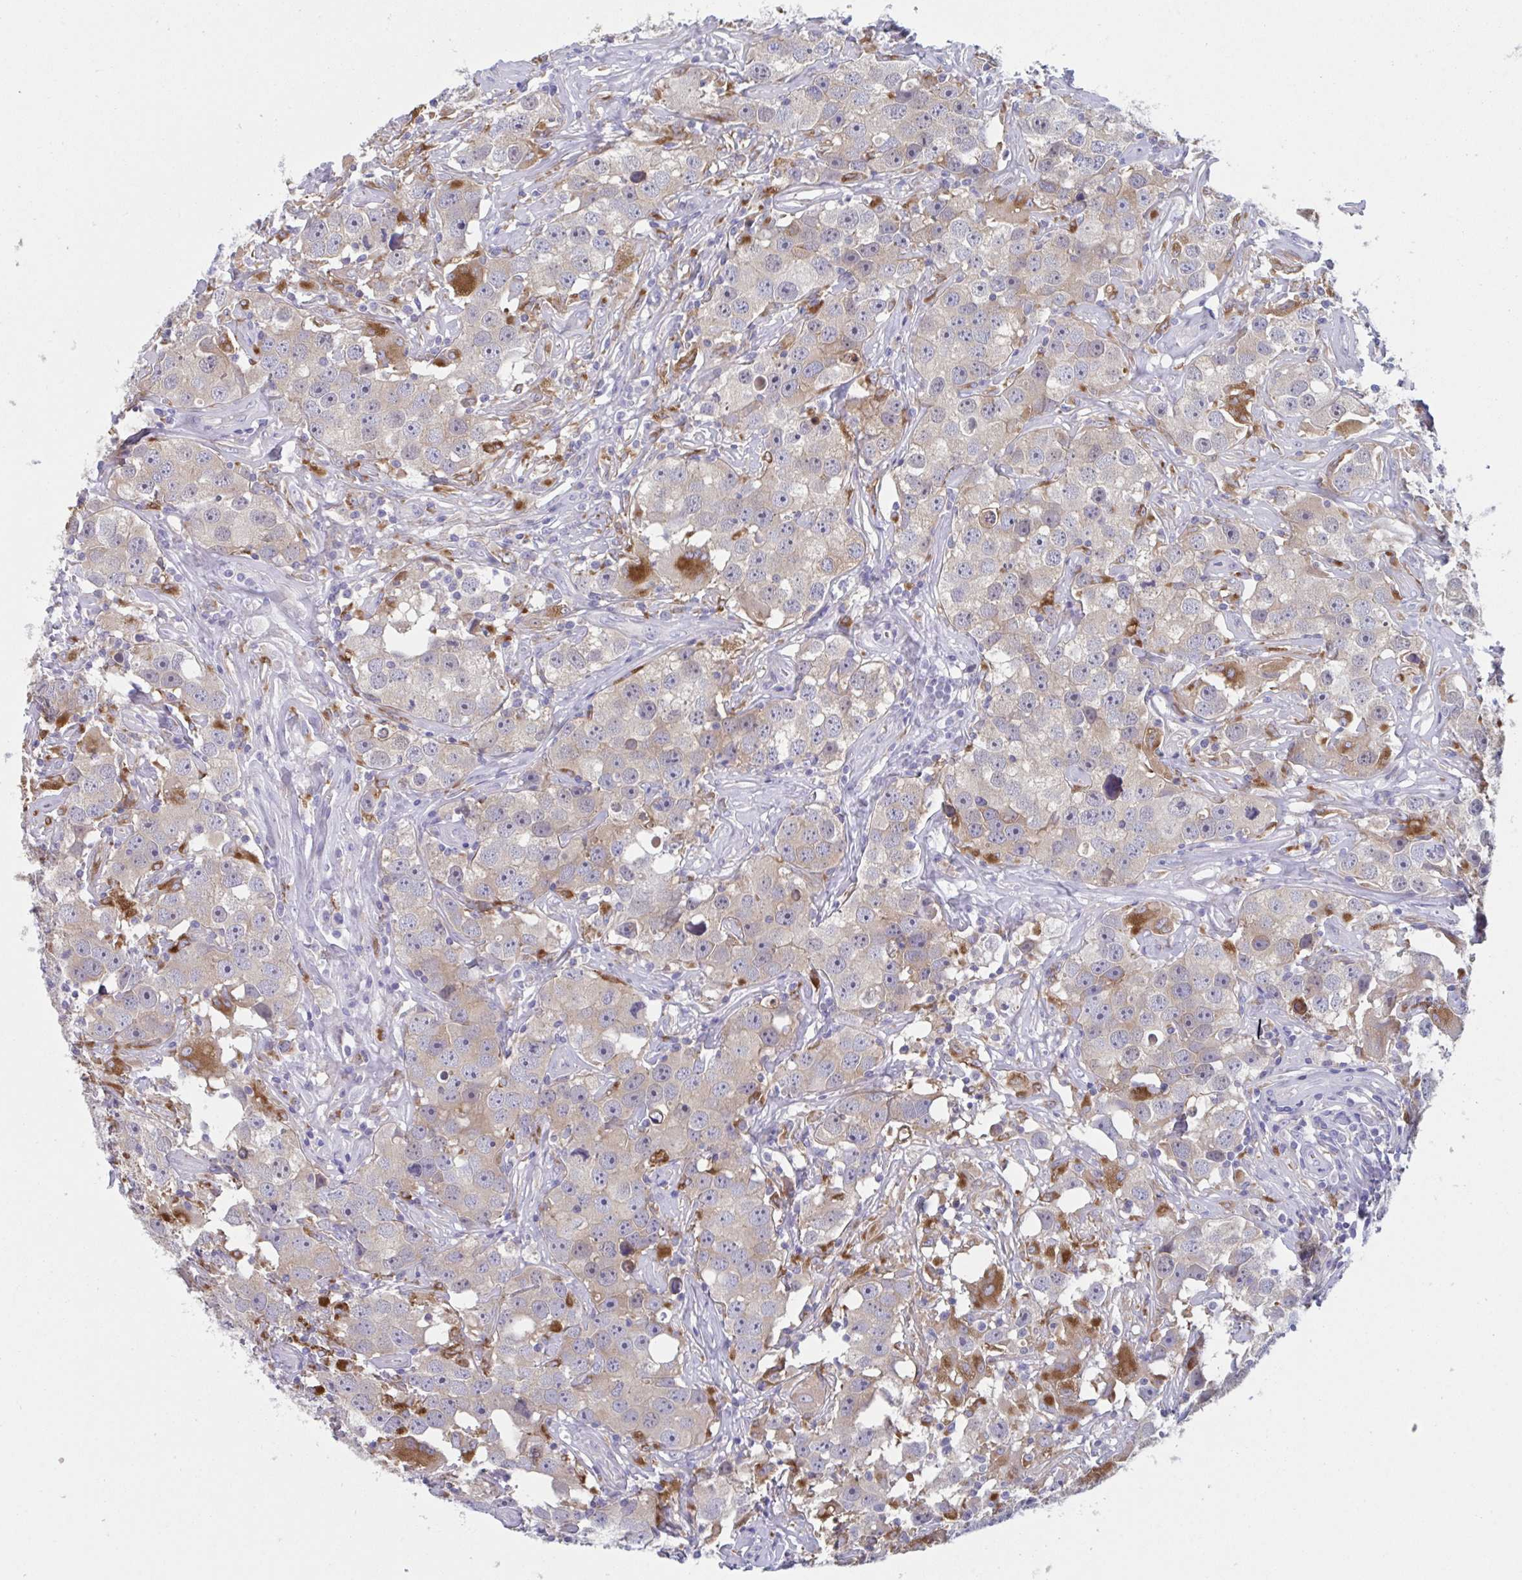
{"staining": {"intensity": "moderate", "quantity": "<25%", "location": "cytoplasmic/membranous"}, "tissue": "testis cancer", "cell_type": "Tumor cells", "image_type": "cancer", "snomed": [{"axis": "morphology", "description": "Seminoma, NOS"}, {"axis": "topography", "description": "Testis"}], "caption": "A brown stain shows moderate cytoplasmic/membranous expression of a protein in testis cancer (seminoma) tumor cells.", "gene": "NIPSNAP1", "patient": {"sex": "male", "age": 49}}